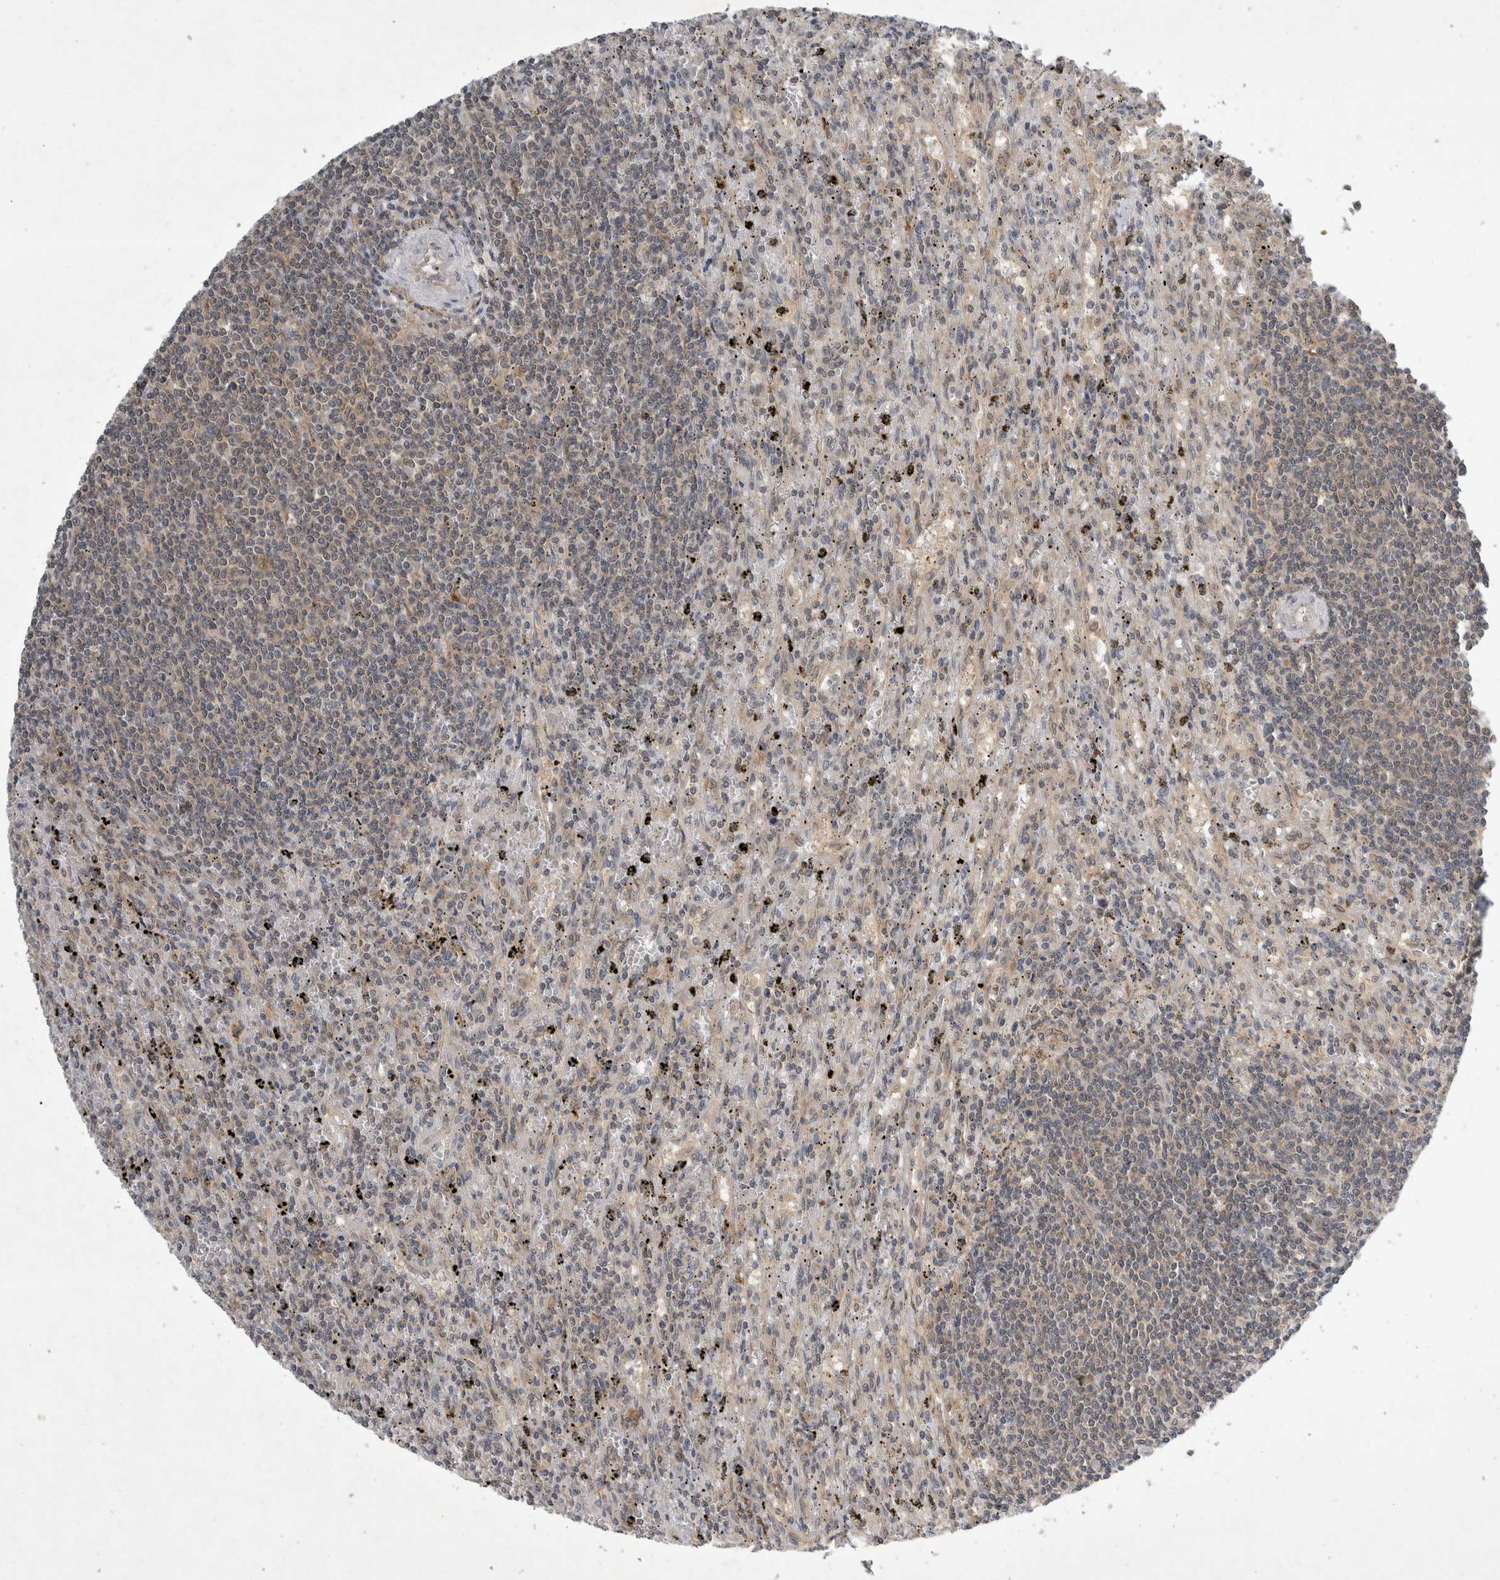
{"staining": {"intensity": "weak", "quantity": "25%-75%", "location": "cytoplasmic/membranous"}, "tissue": "lymphoma", "cell_type": "Tumor cells", "image_type": "cancer", "snomed": [{"axis": "morphology", "description": "Malignant lymphoma, non-Hodgkin's type, Low grade"}, {"axis": "topography", "description": "Spleen"}], "caption": "Tumor cells reveal weak cytoplasmic/membranous expression in approximately 25%-75% of cells in malignant lymphoma, non-Hodgkin's type (low-grade).", "gene": "AASDHPPT", "patient": {"sex": "male", "age": 76}}